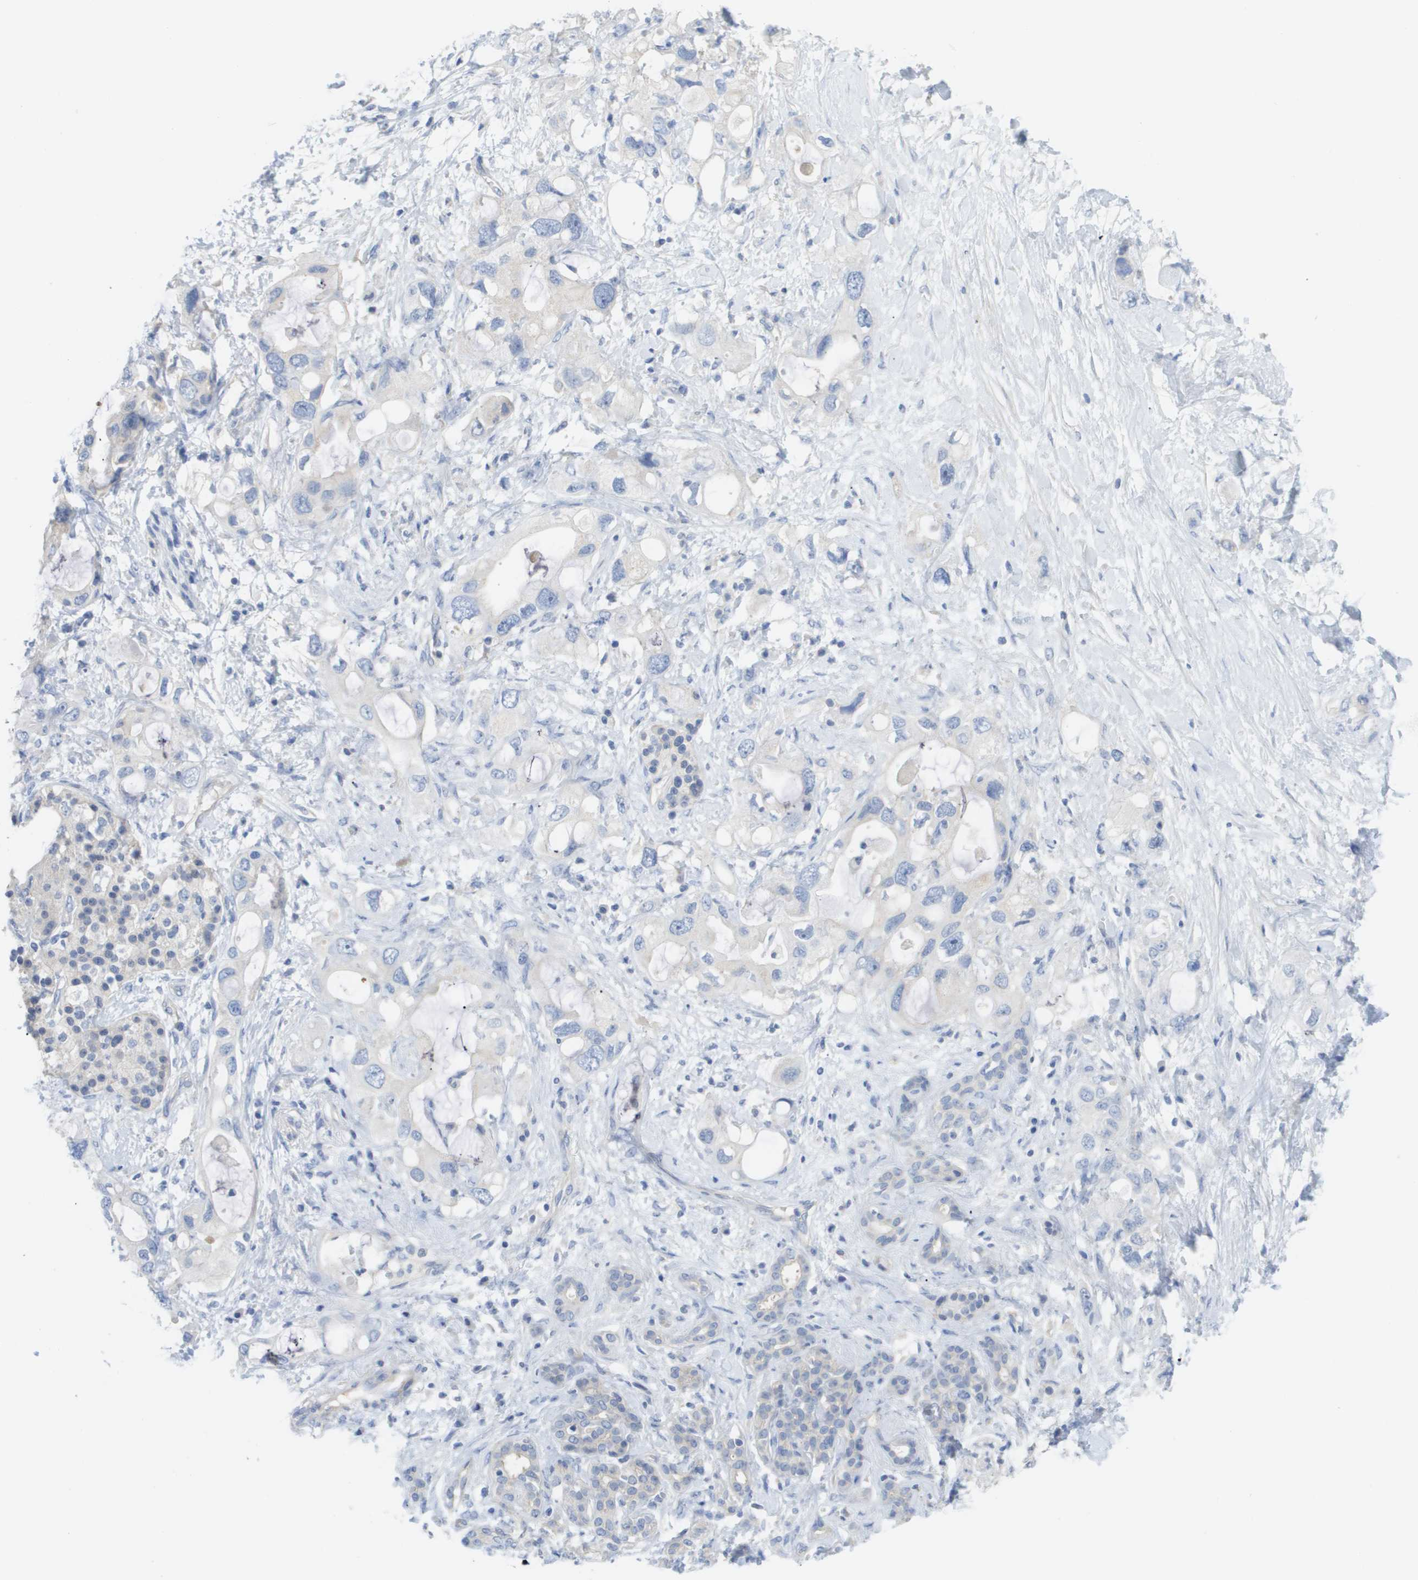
{"staining": {"intensity": "negative", "quantity": "none", "location": "none"}, "tissue": "pancreatic cancer", "cell_type": "Tumor cells", "image_type": "cancer", "snomed": [{"axis": "morphology", "description": "Adenocarcinoma, NOS"}, {"axis": "topography", "description": "Pancreas"}], "caption": "The micrograph exhibits no staining of tumor cells in pancreatic adenocarcinoma. The staining was performed using DAB to visualize the protein expression in brown, while the nuclei were stained in blue with hematoxylin (Magnification: 20x).", "gene": "MYL3", "patient": {"sex": "female", "age": 56}}